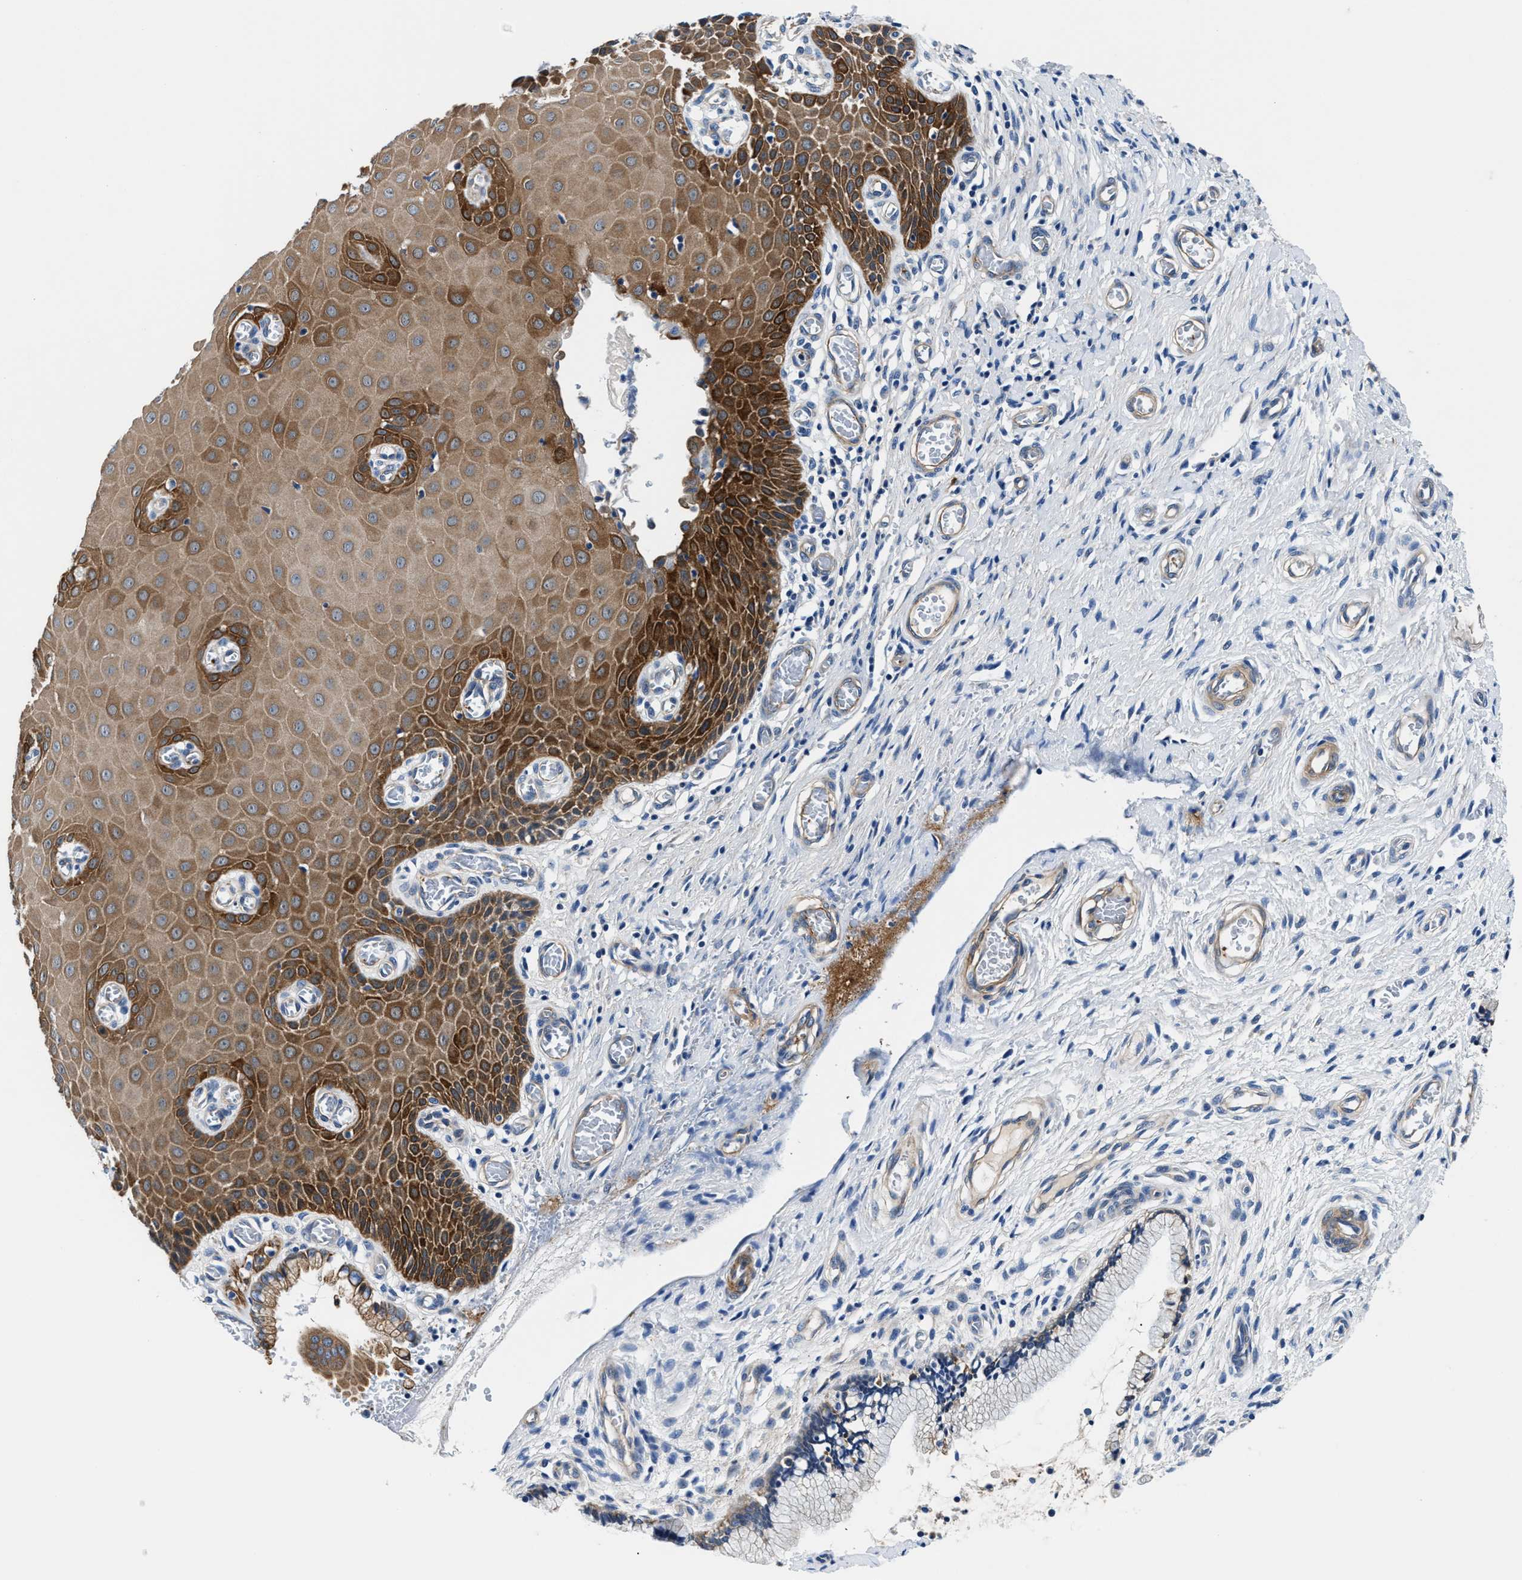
{"staining": {"intensity": "weak", "quantity": ">75%", "location": "cytoplasmic/membranous"}, "tissue": "cervix", "cell_type": "Glandular cells", "image_type": "normal", "snomed": [{"axis": "morphology", "description": "Normal tissue, NOS"}, {"axis": "topography", "description": "Cervix"}], "caption": "Glandular cells exhibit weak cytoplasmic/membranous expression in approximately >75% of cells in normal cervix.", "gene": "PARG", "patient": {"sex": "female", "age": 55}}